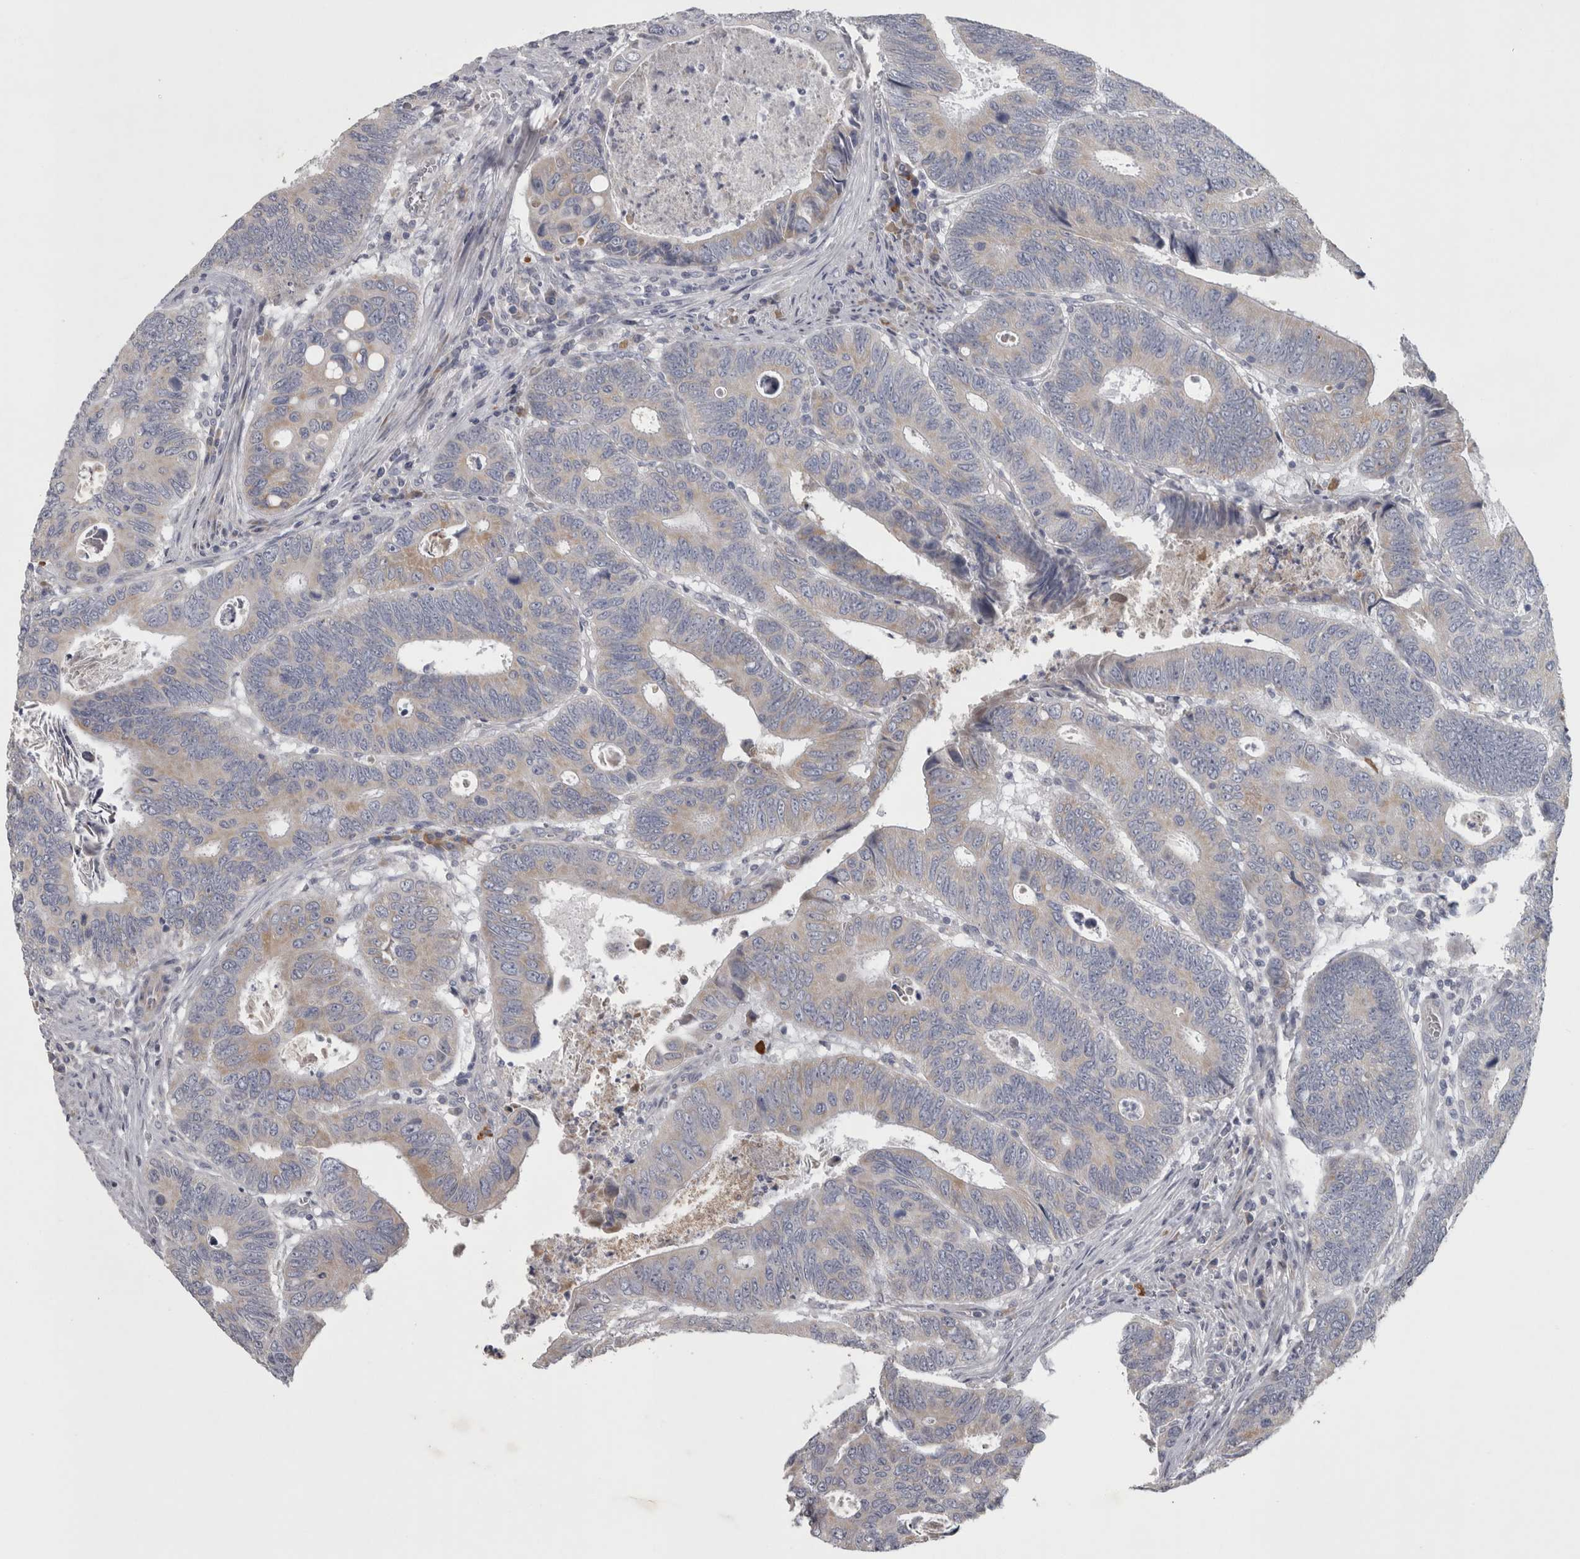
{"staining": {"intensity": "weak", "quantity": "25%-75%", "location": "cytoplasmic/membranous"}, "tissue": "colorectal cancer", "cell_type": "Tumor cells", "image_type": "cancer", "snomed": [{"axis": "morphology", "description": "Adenocarcinoma, NOS"}, {"axis": "topography", "description": "Colon"}], "caption": "The photomicrograph exhibits a brown stain indicating the presence of a protein in the cytoplasmic/membranous of tumor cells in colorectal cancer (adenocarcinoma). The protein of interest is shown in brown color, while the nuclei are stained blue.", "gene": "DBT", "patient": {"sex": "male", "age": 72}}